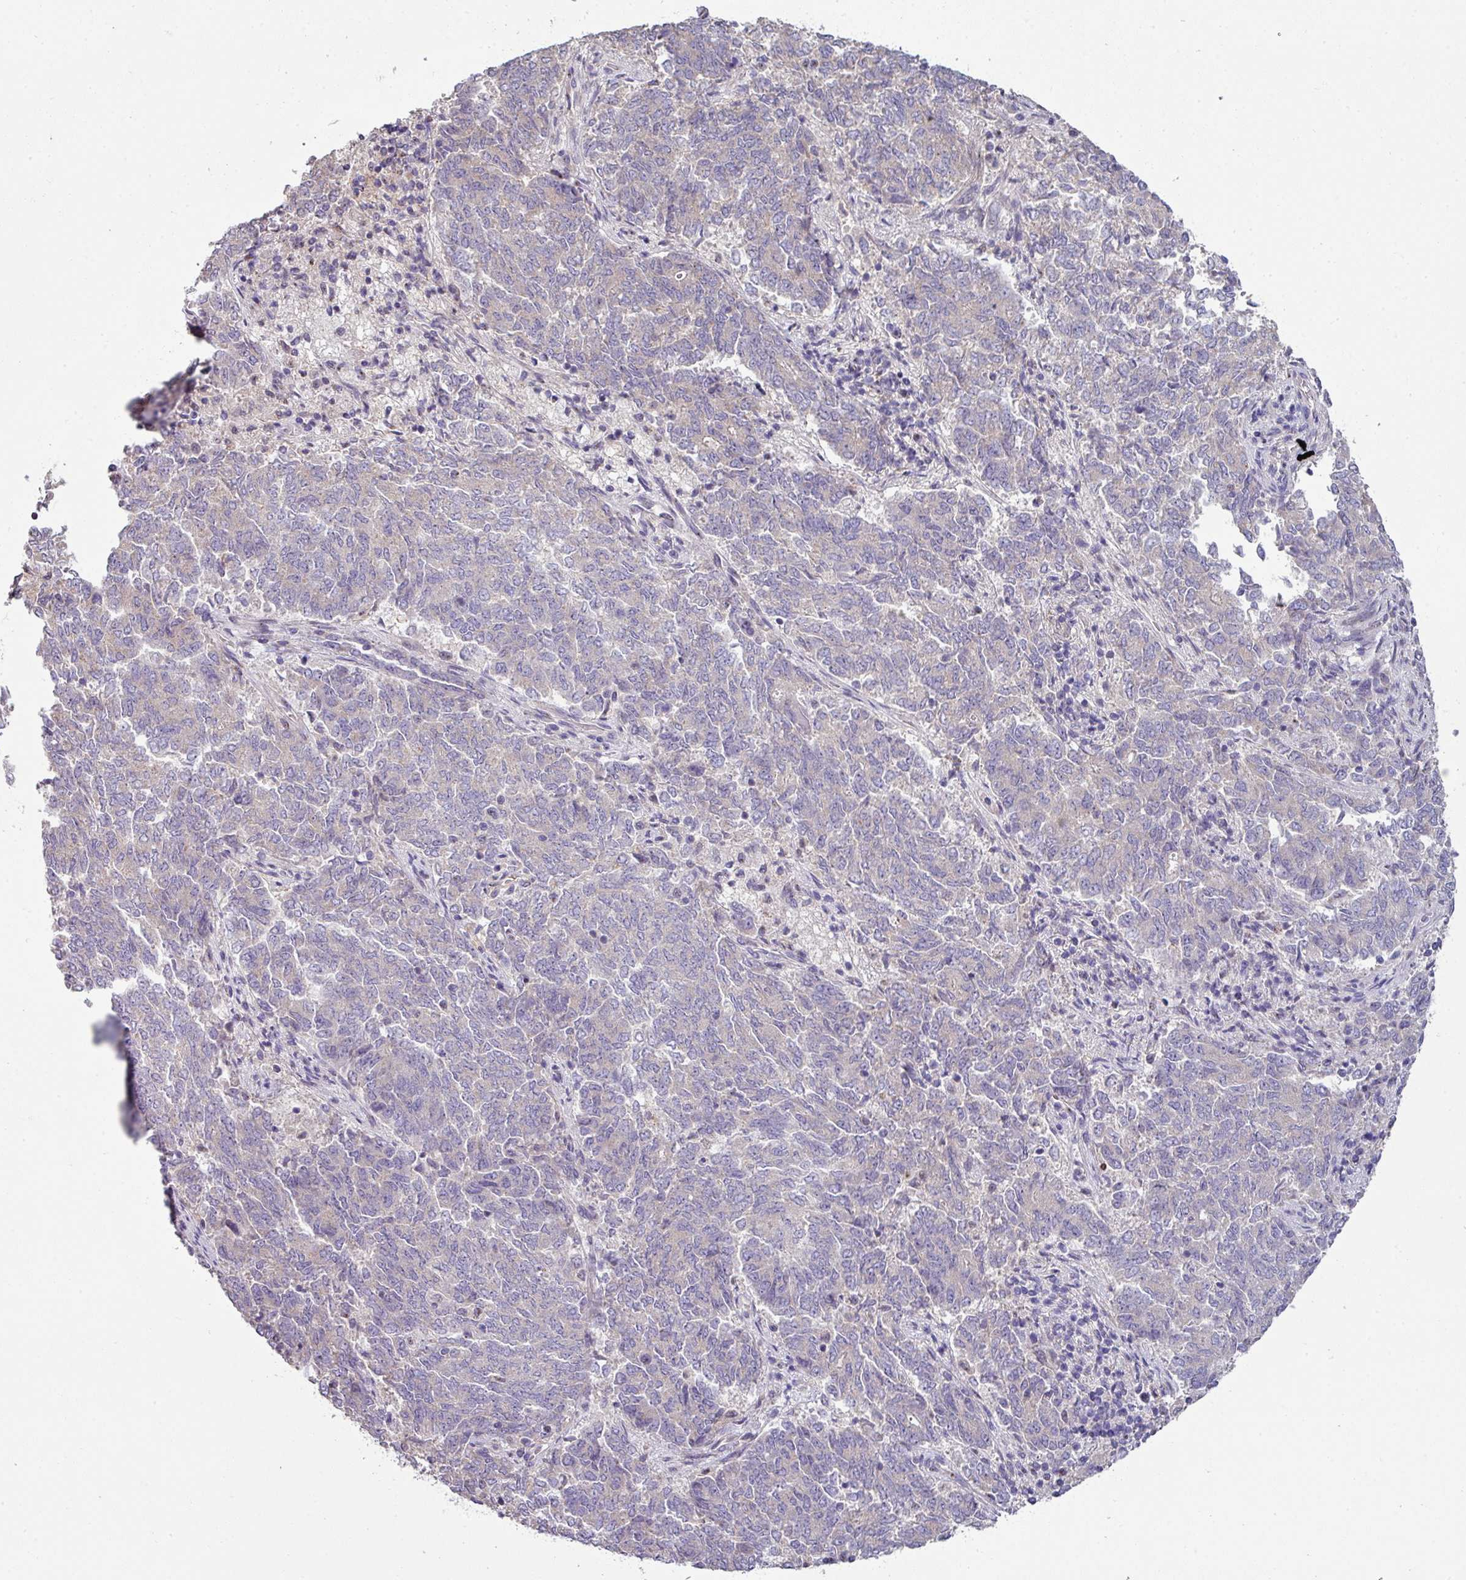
{"staining": {"intensity": "negative", "quantity": "none", "location": "none"}, "tissue": "endometrial cancer", "cell_type": "Tumor cells", "image_type": "cancer", "snomed": [{"axis": "morphology", "description": "Adenocarcinoma, NOS"}, {"axis": "topography", "description": "Endometrium"}], "caption": "Endometrial adenocarcinoma was stained to show a protein in brown. There is no significant positivity in tumor cells.", "gene": "LRRC9", "patient": {"sex": "female", "age": 80}}